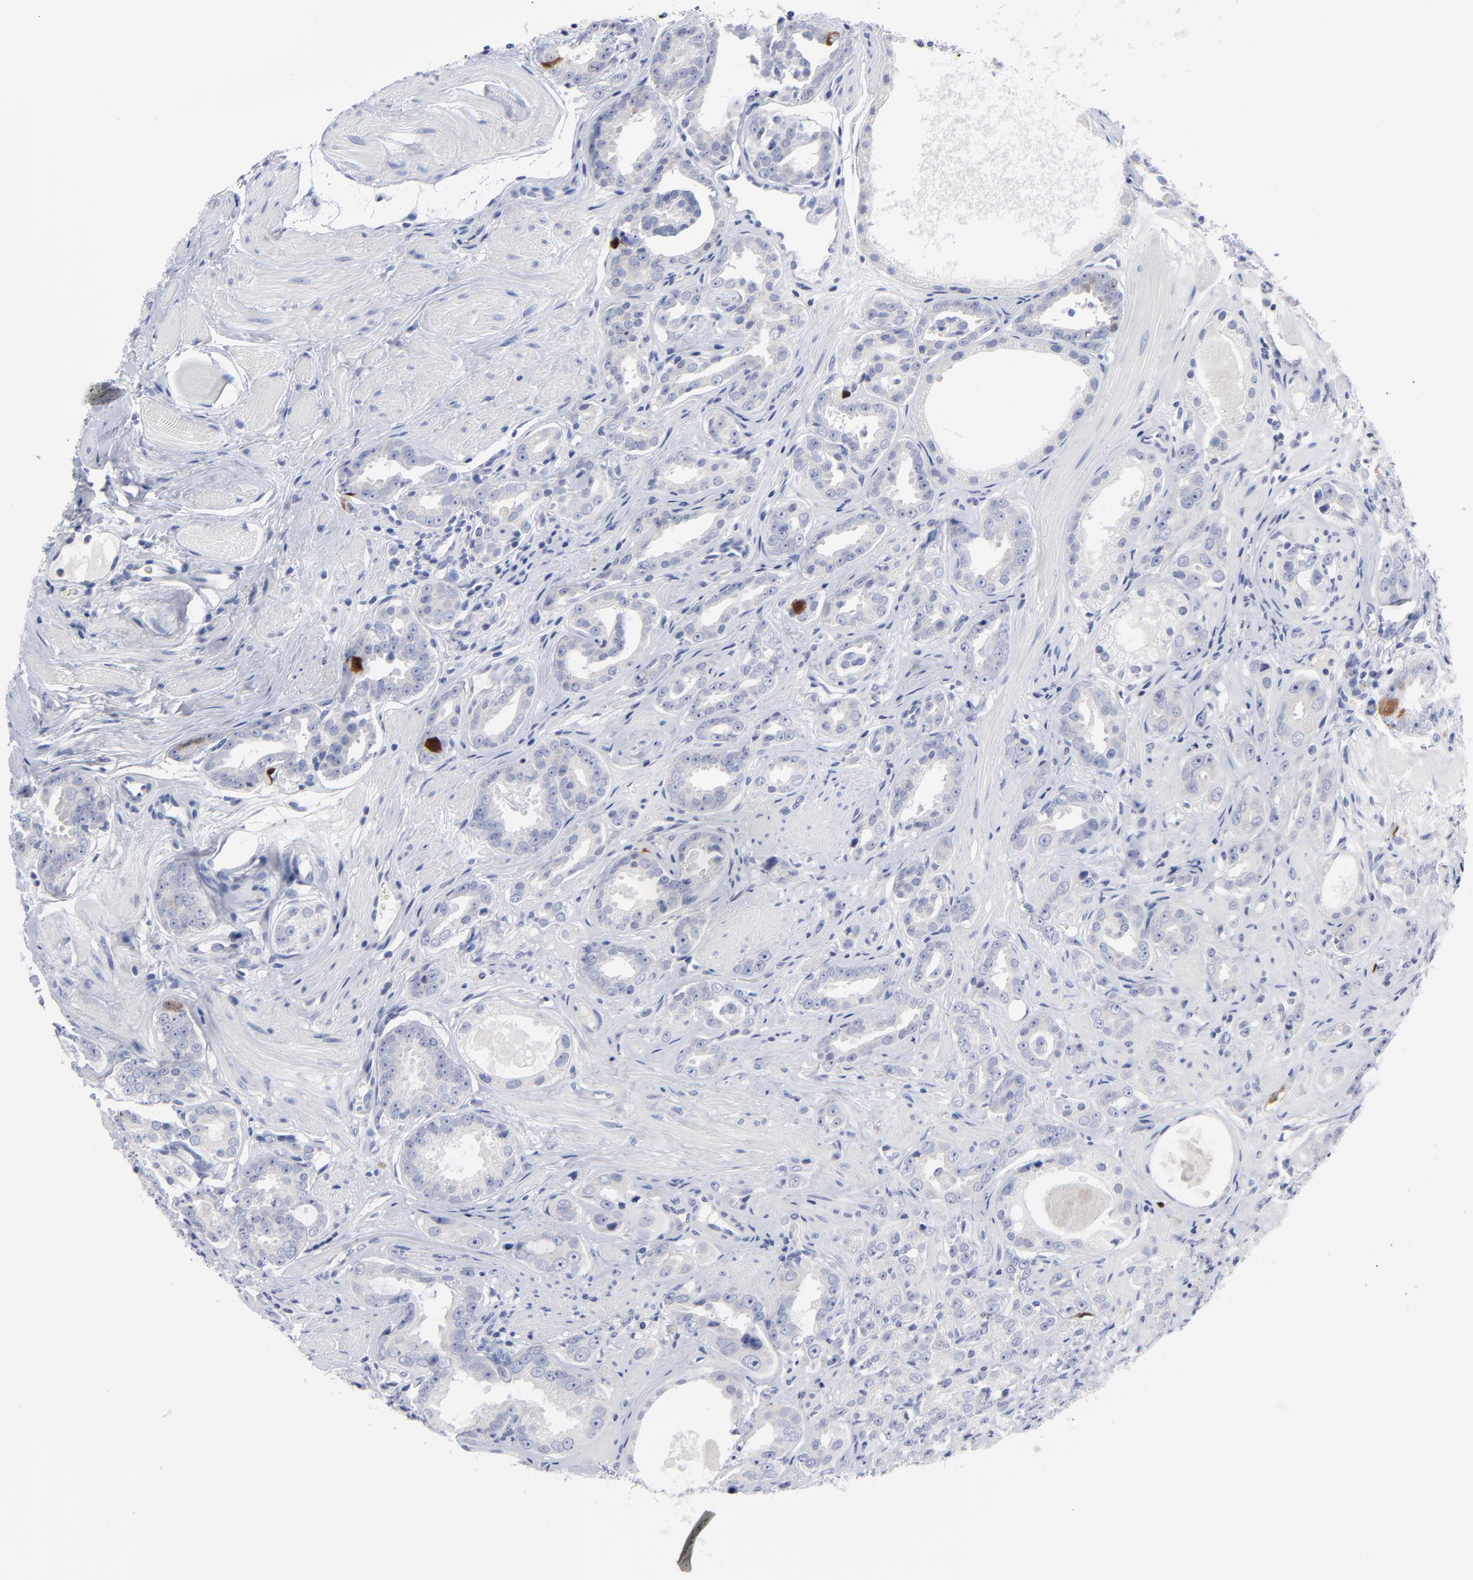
{"staining": {"intensity": "moderate", "quantity": "<25%", "location": "cytoplasmic/membranous,nuclear"}, "tissue": "prostate cancer", "cell_type": "Tumor cells", "image_type": "cancer", "snomed": [{"axis": "morphology", "description": "Adenocarcinoma, Medium grade"}, {"axis": "topography", "description": "Prostate"}], "caption": "The immunohistochemical stain labels moderate cytoplasmic/membranous and nuclear expression in tumor cells of prostate cancer tissue.", "gene": "CDK1", "patient": {"sex": "male", "age": 53}}